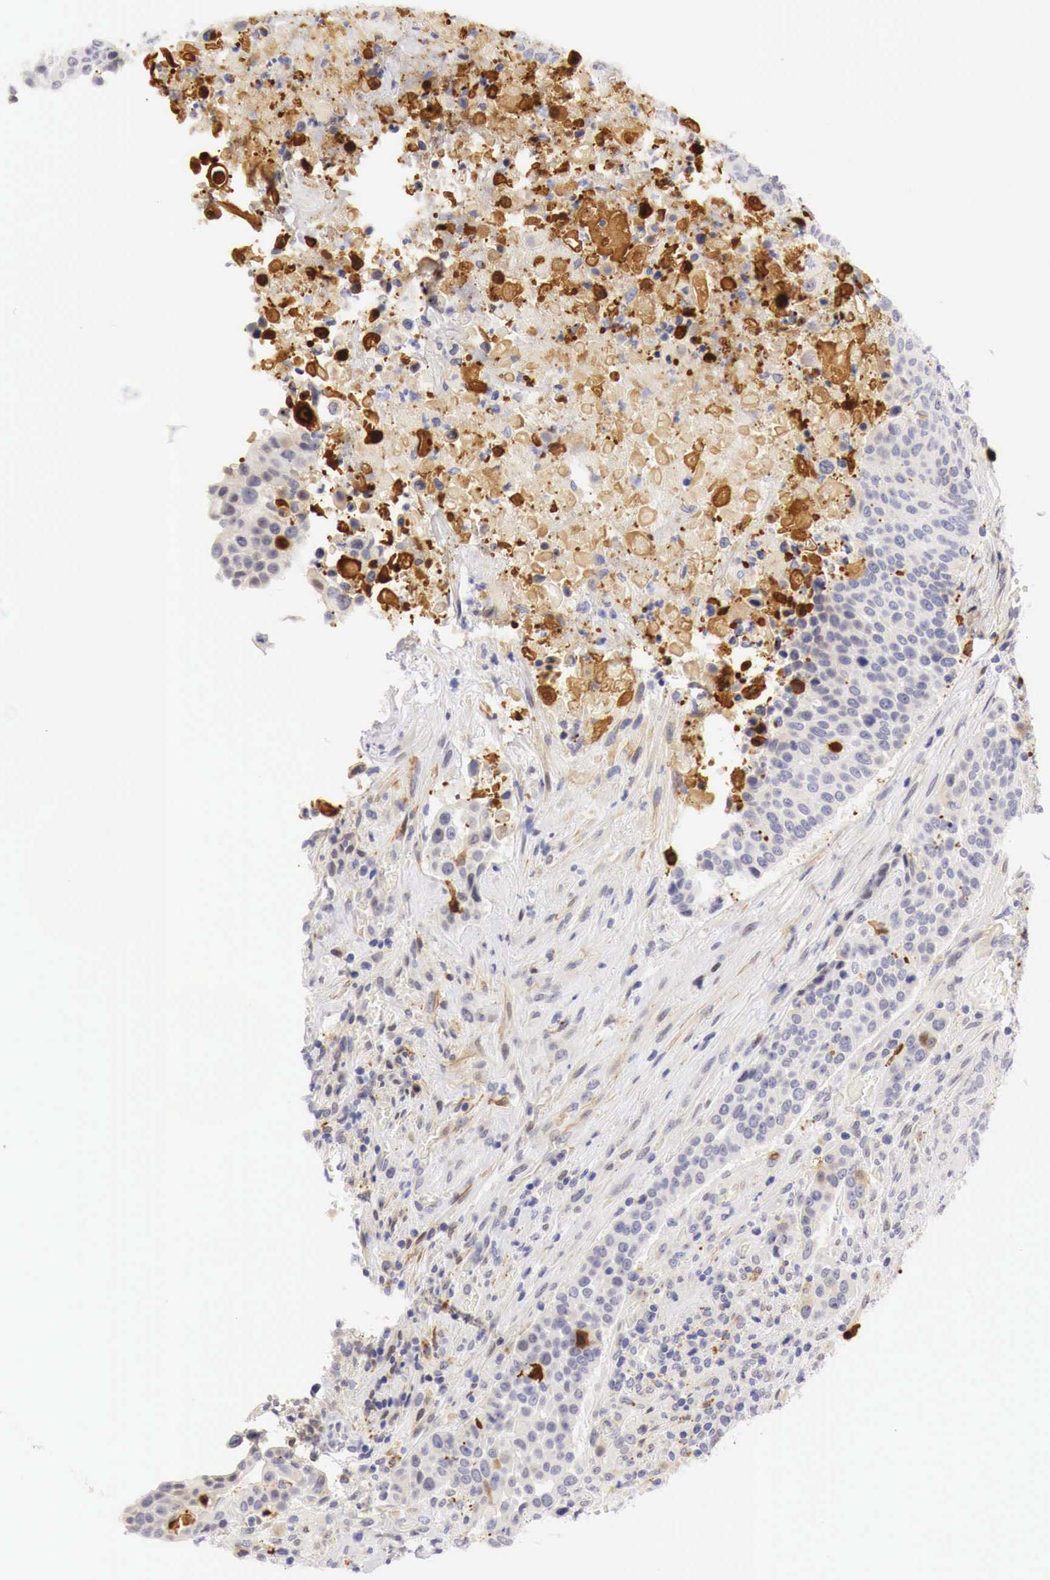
{"staining": {"intensity": "negative", "quantity": "none", "location": "none"}, "tissue": "urothelial cancer", "cell_type": "Tumor cells", "image_type": "cancer", "snomed": [{"axis": "morphology", "description": "Urothelial carcinoma, High grade"}, {"axis": "topography", "description": "Urinary bladder"}], "caption": "DAB (3,3'-diaminobenzidine) immunohistochemical staining of human urothelial cancer shows no significant staining in tumor cells.", "gene": "CASP3", "patient": {"sex": "male", "age": 74}}